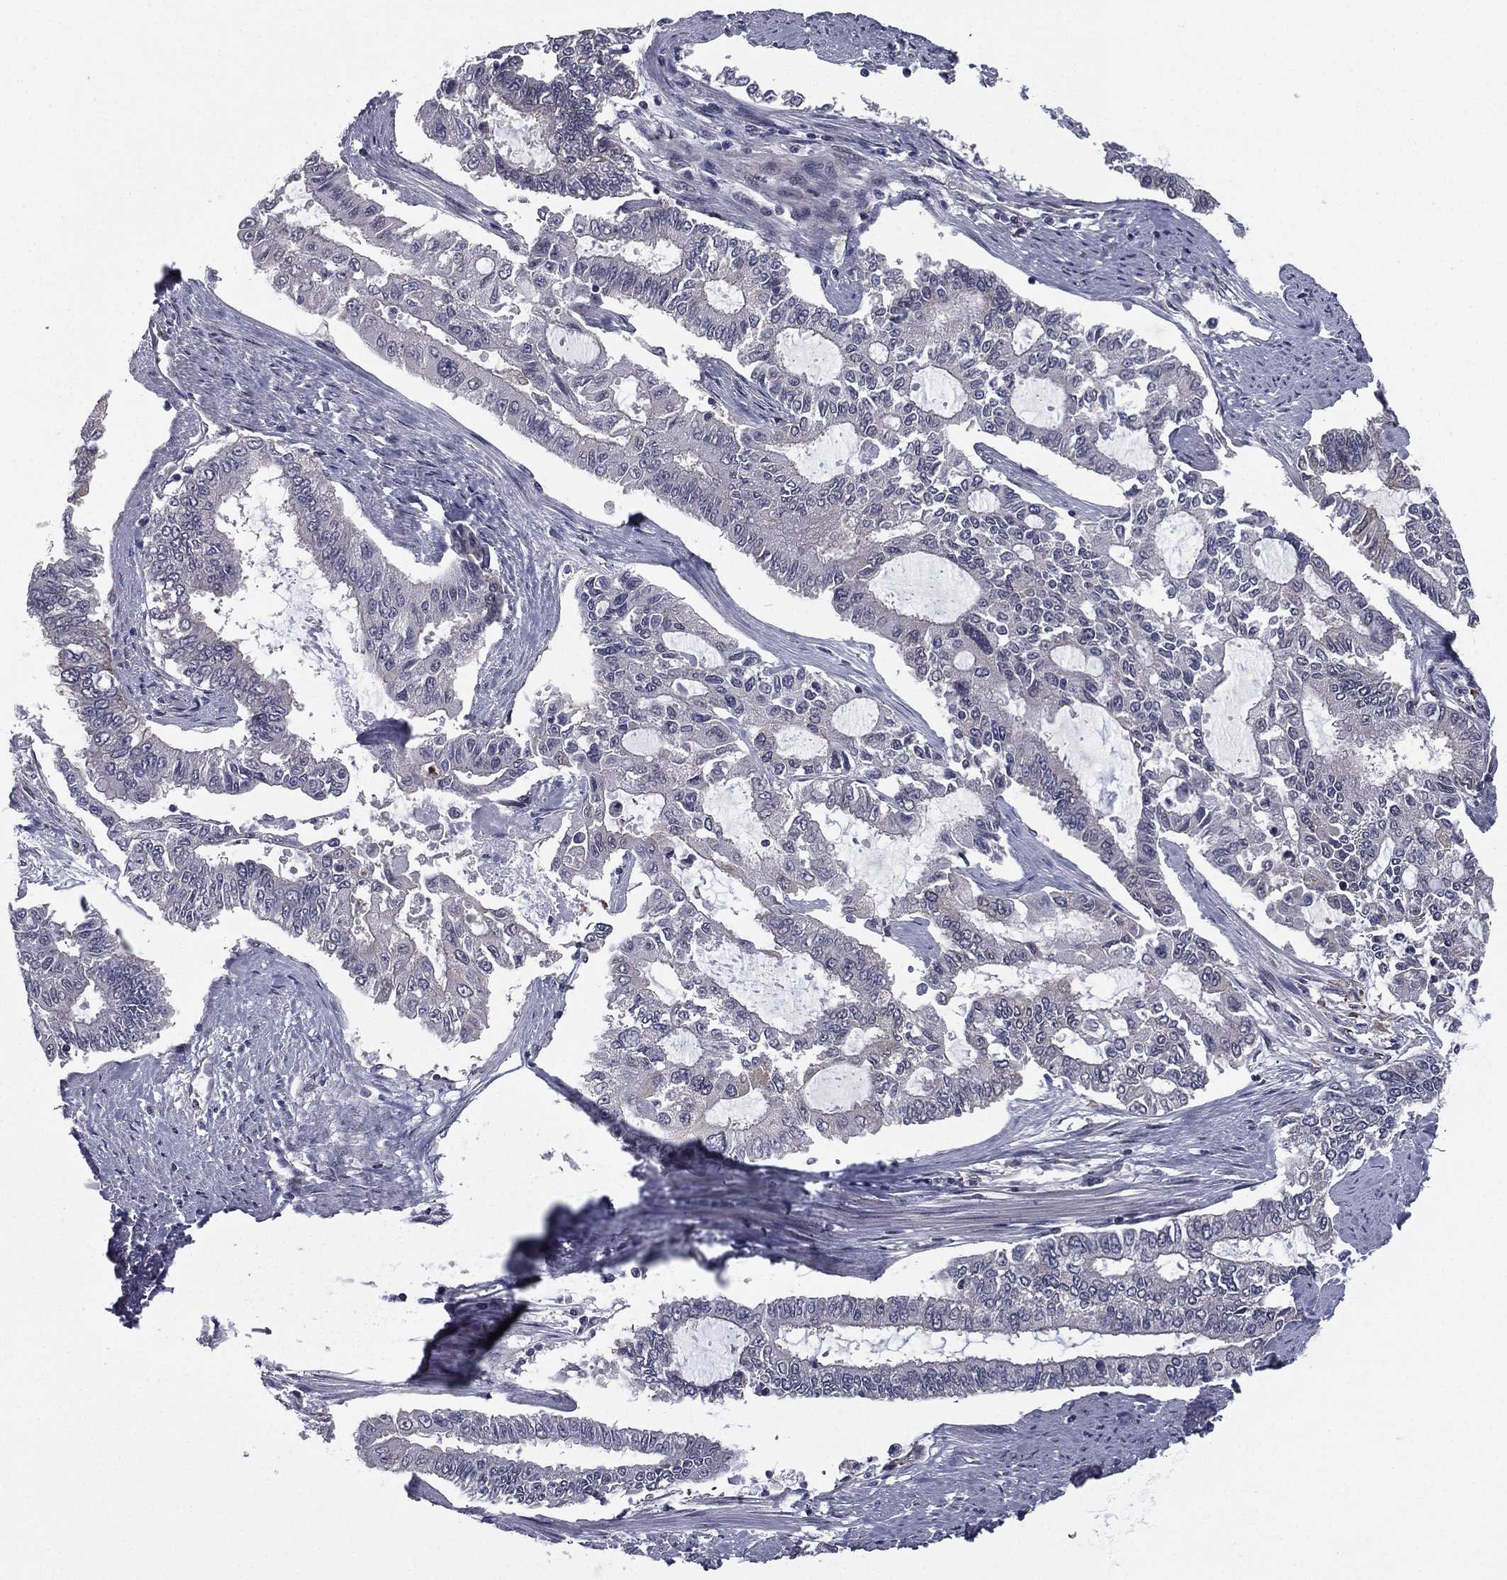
{"staining": {"intensity": "negative", "quantity": "none", "location": "none"}, "tissue": "endometrial cancer", "cell_type": "Tumor cells", "image_type": "cancer", "snomed": [{"axis": "morphology", "description": "Adenocarcinoma, NOS"}, {"axis": "topography", "description": "Uterus"}], "caption": "Immunohistochemical staining of endometrial cancer (adenocarcinoma) demonstrates no significant positivity in tumor cells.", "gene": "ACTRT2", "patient": {"sex": "female", "age": 59}}